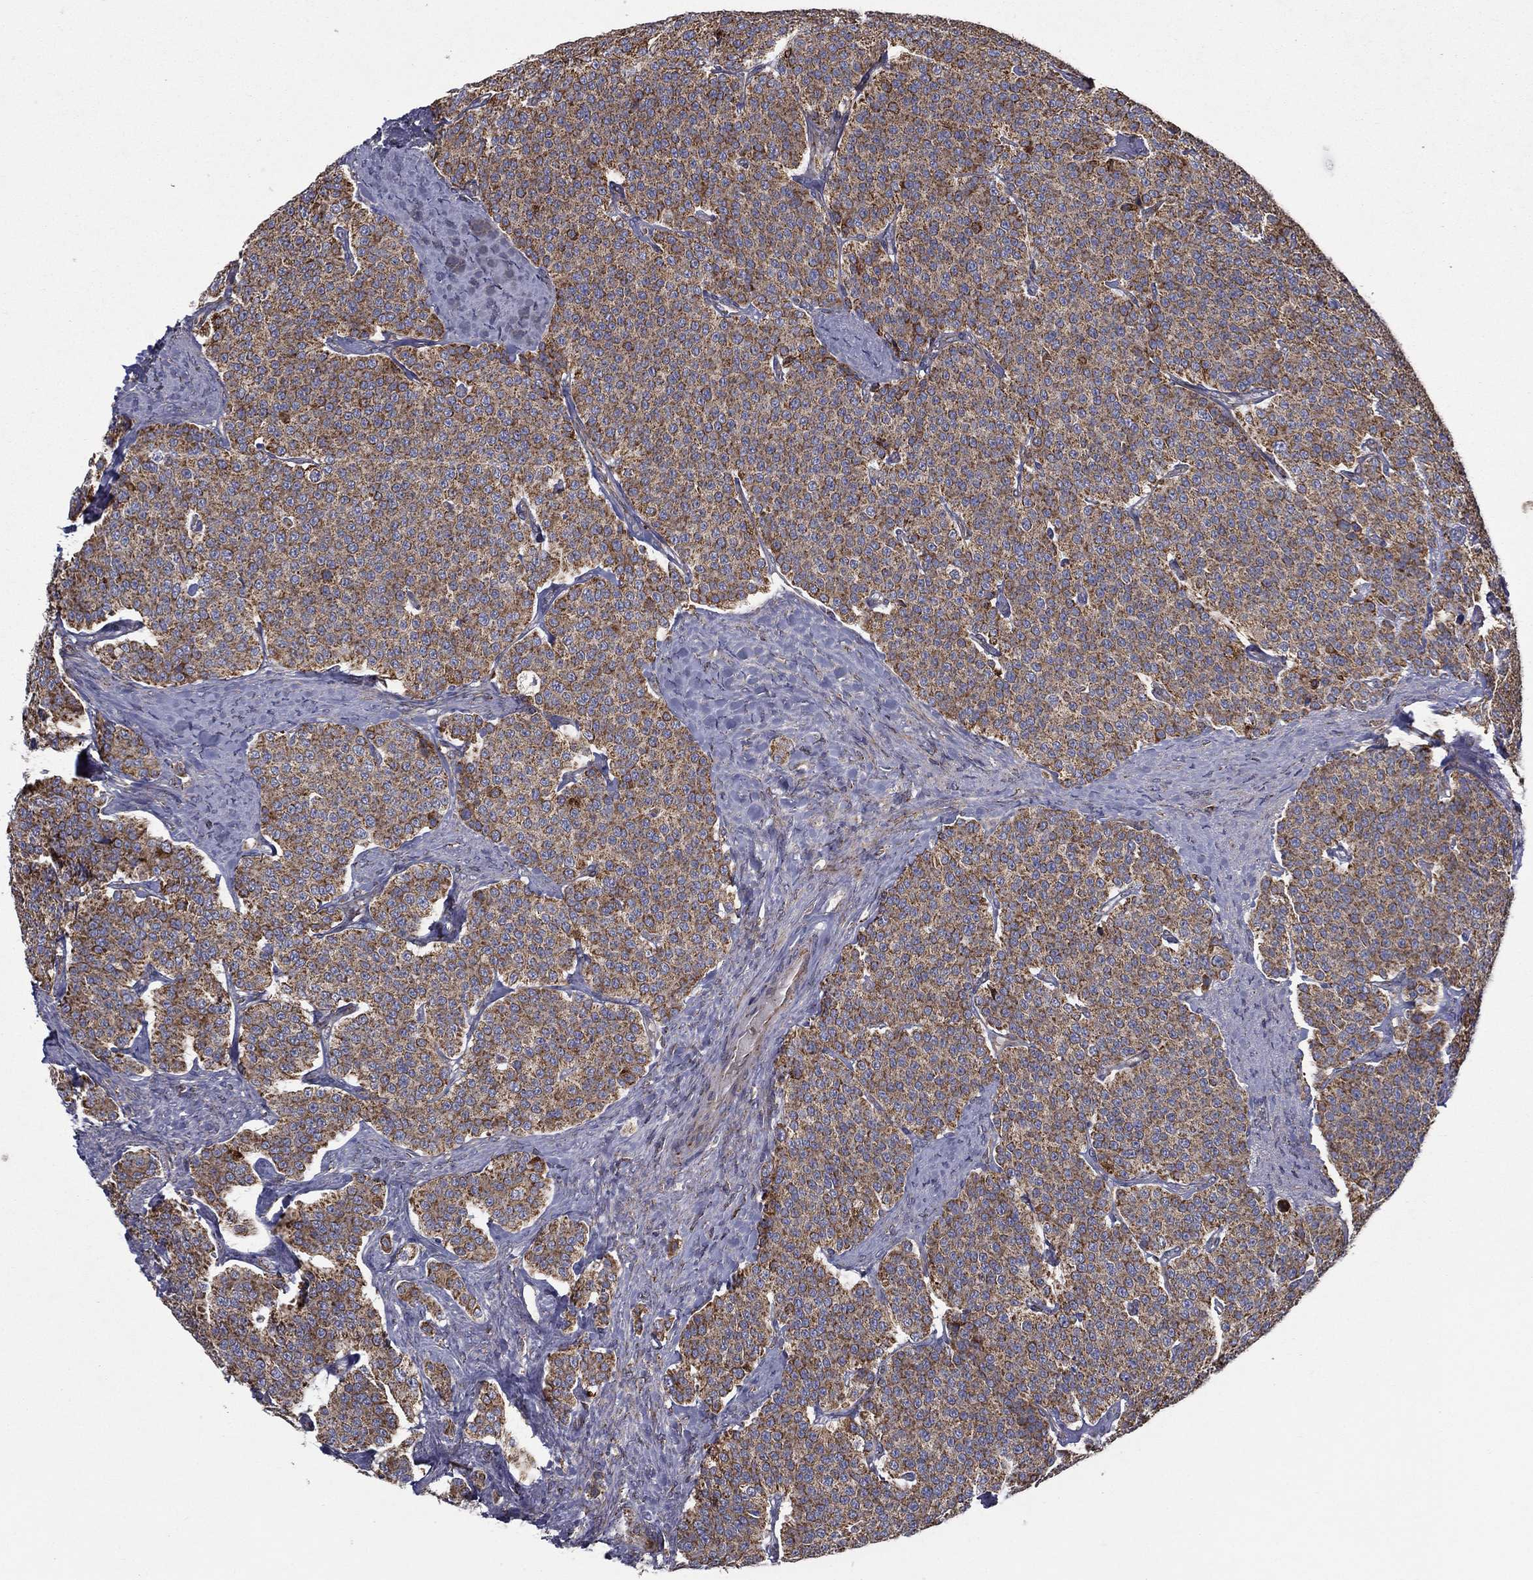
{"staining": {"intensity": "moderate", "quantity": ">75%", "location": "cytoplasmic/membranous"}, "tissue": "carcinoid", "cell_type": "Tumor cells", "image_type": "cancer", "snomed": [{"axis": "morphology", "description": "Carcinoid, malignant, NOS"}, {"axis": "topography", "description": "Small intestine"}], "caption": "Tumor cells show moderate cytoplasmic/membranous staining in approximately >75% of cells in carcinoid.", "gene": "MT-CYB", "patient": {"sex": "female", "age": 58}}